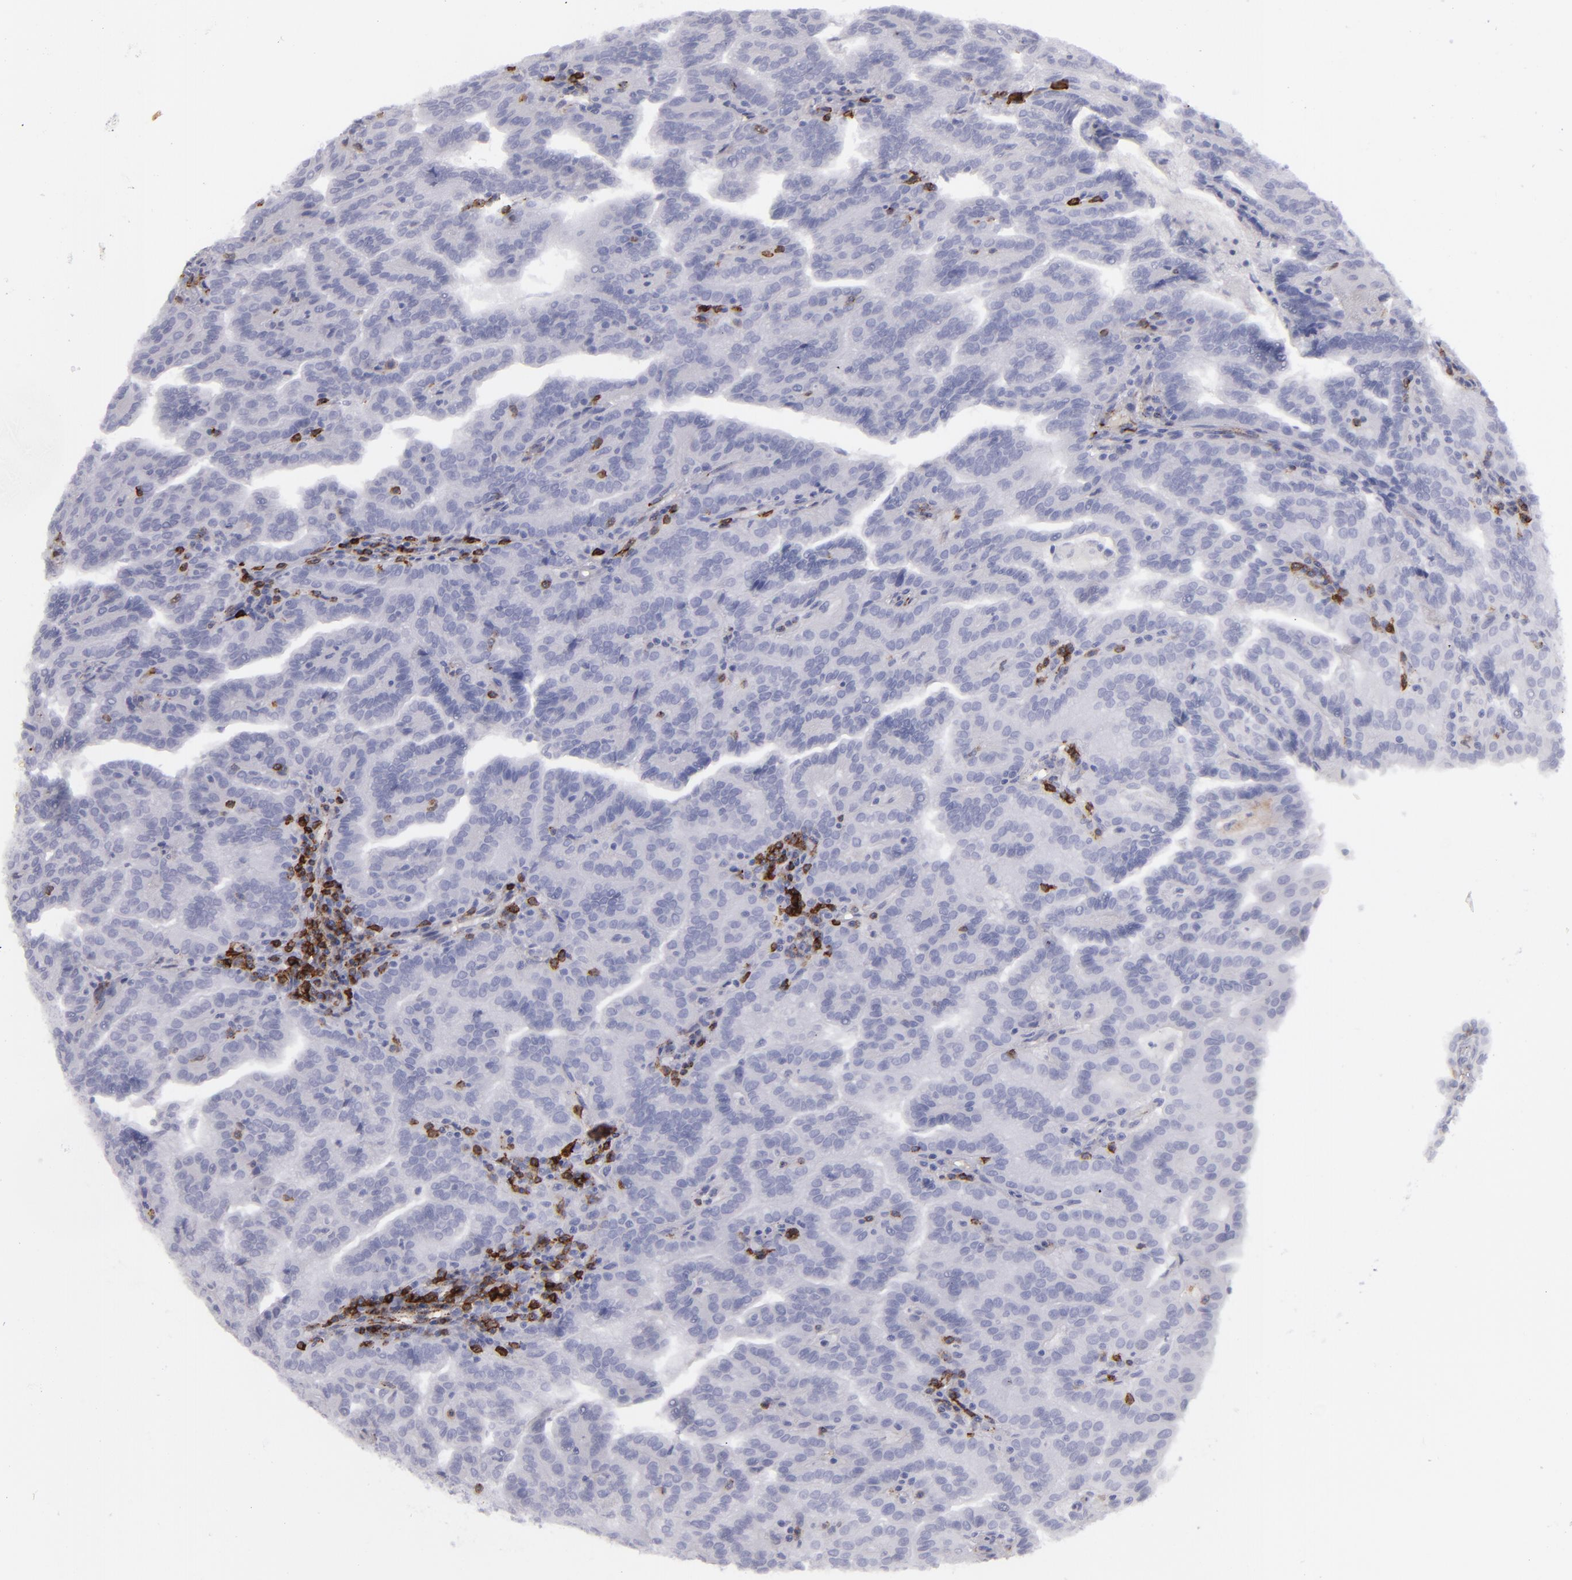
{"staining": {"intensity": "negative", "quantity": "none", "location": "none"}, "tissue": "renal cancer", "cell_type": "Tumor cells", "image_type": "cancer", "snomed": [{"axis": "morphology", "description": "Adenocarcinoma, NOS"}, {"axis": "topography", "description": "Kidney"}], "caption": "Immunohistochemical staining of renal cancer exhibits no significant expression in tumor cells. (Immunohistochemistry (ihc), brightfield microscopy, high magnification).", "gene": "CD27", "patient": {"sex": "male", "age": 61}}